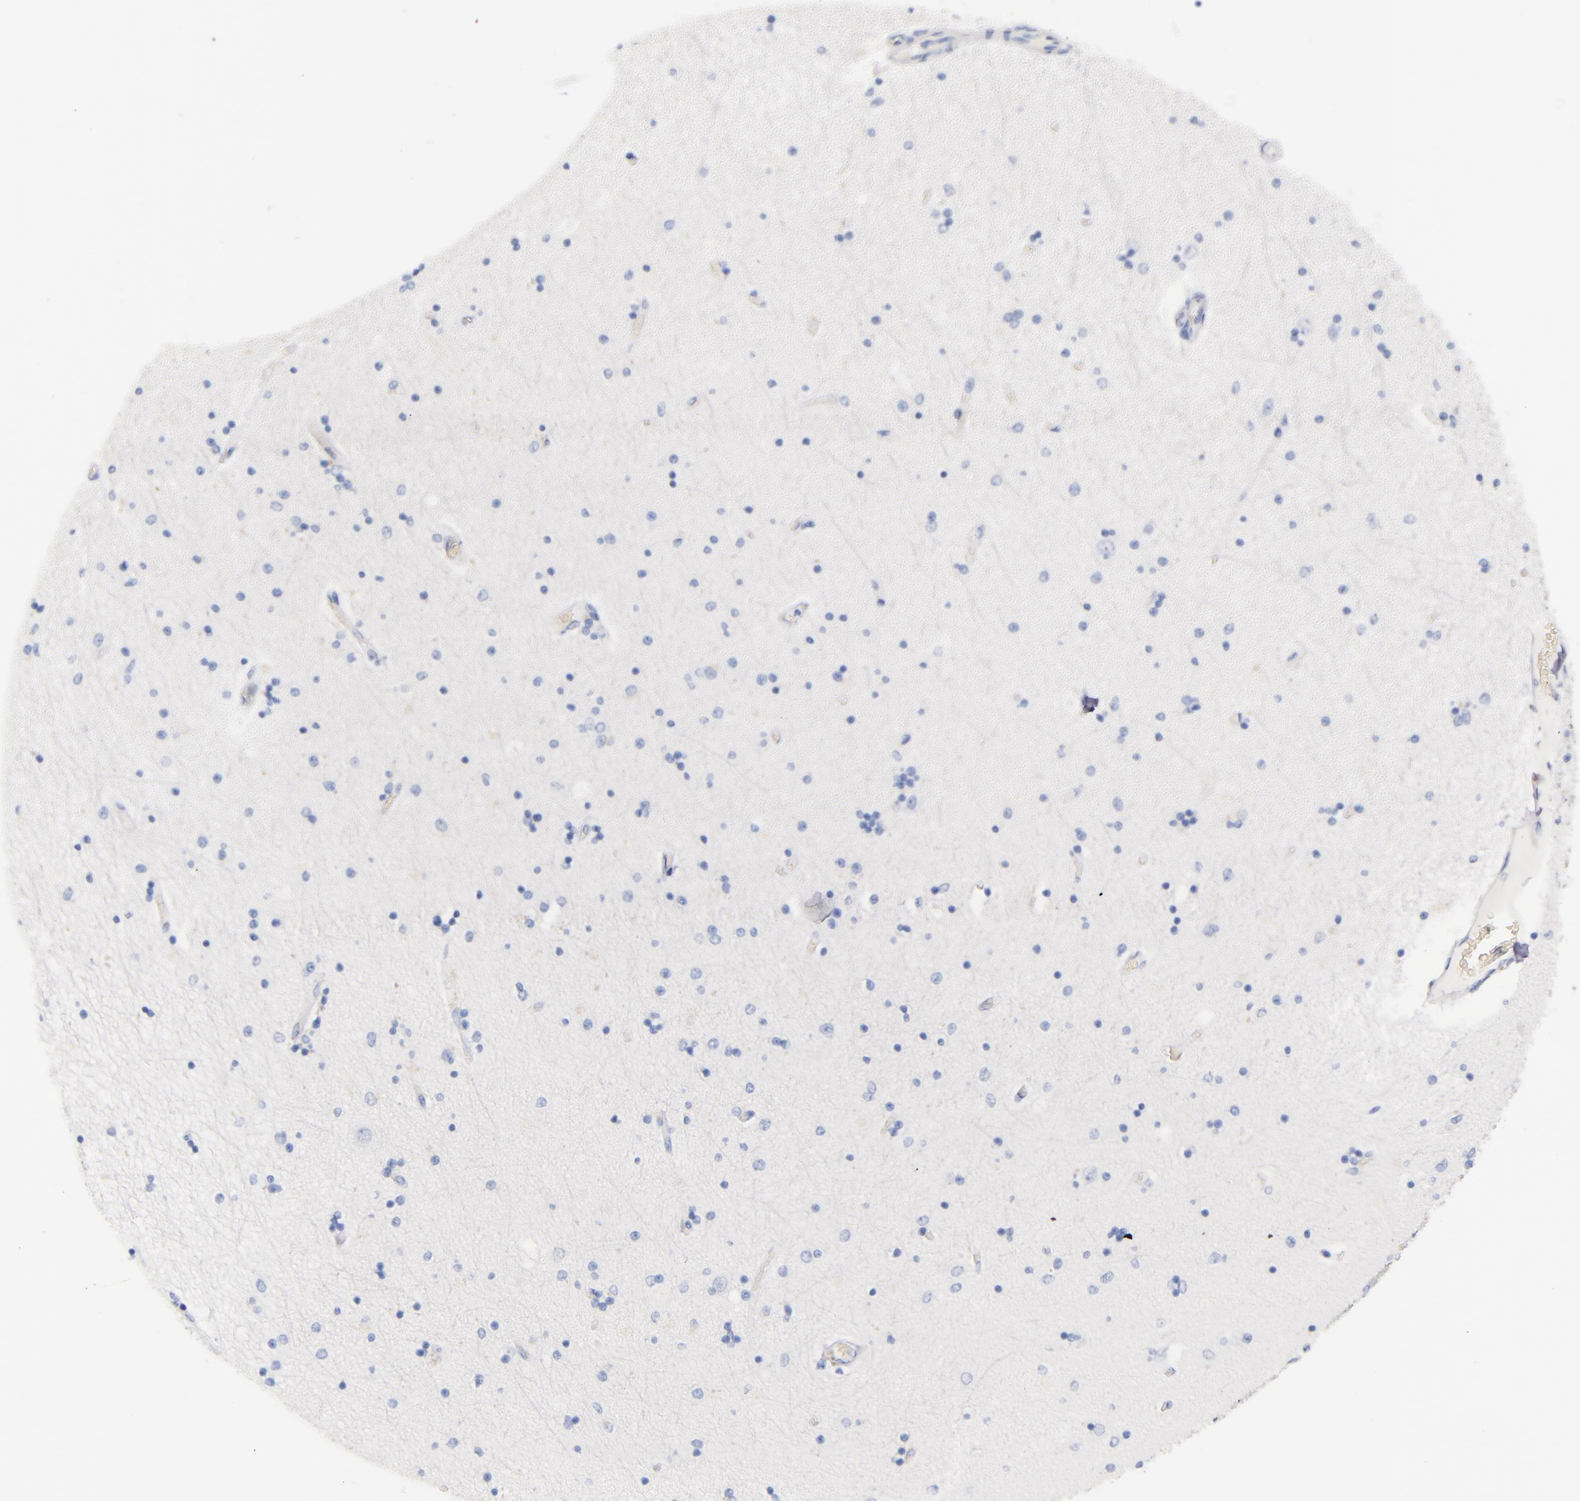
{"staining": {"intensity": "negative", "quantity": "none", "location": "none"}, "tissue": "hippocampus", "cell_type": "Glial cells", "image_type": "normal", "snomed": [{"axis": "morphology", "description": "Normal tissue, NOS"}, {"axis": "topography", "description": "Hippocampus"}], "caption": "This is an immunohistochemistry photomicrograph of benign human hippocampus. There is no expression in glial cells.", "gene": "MCM7", "patient": {"sex": "female", "age": 54}}